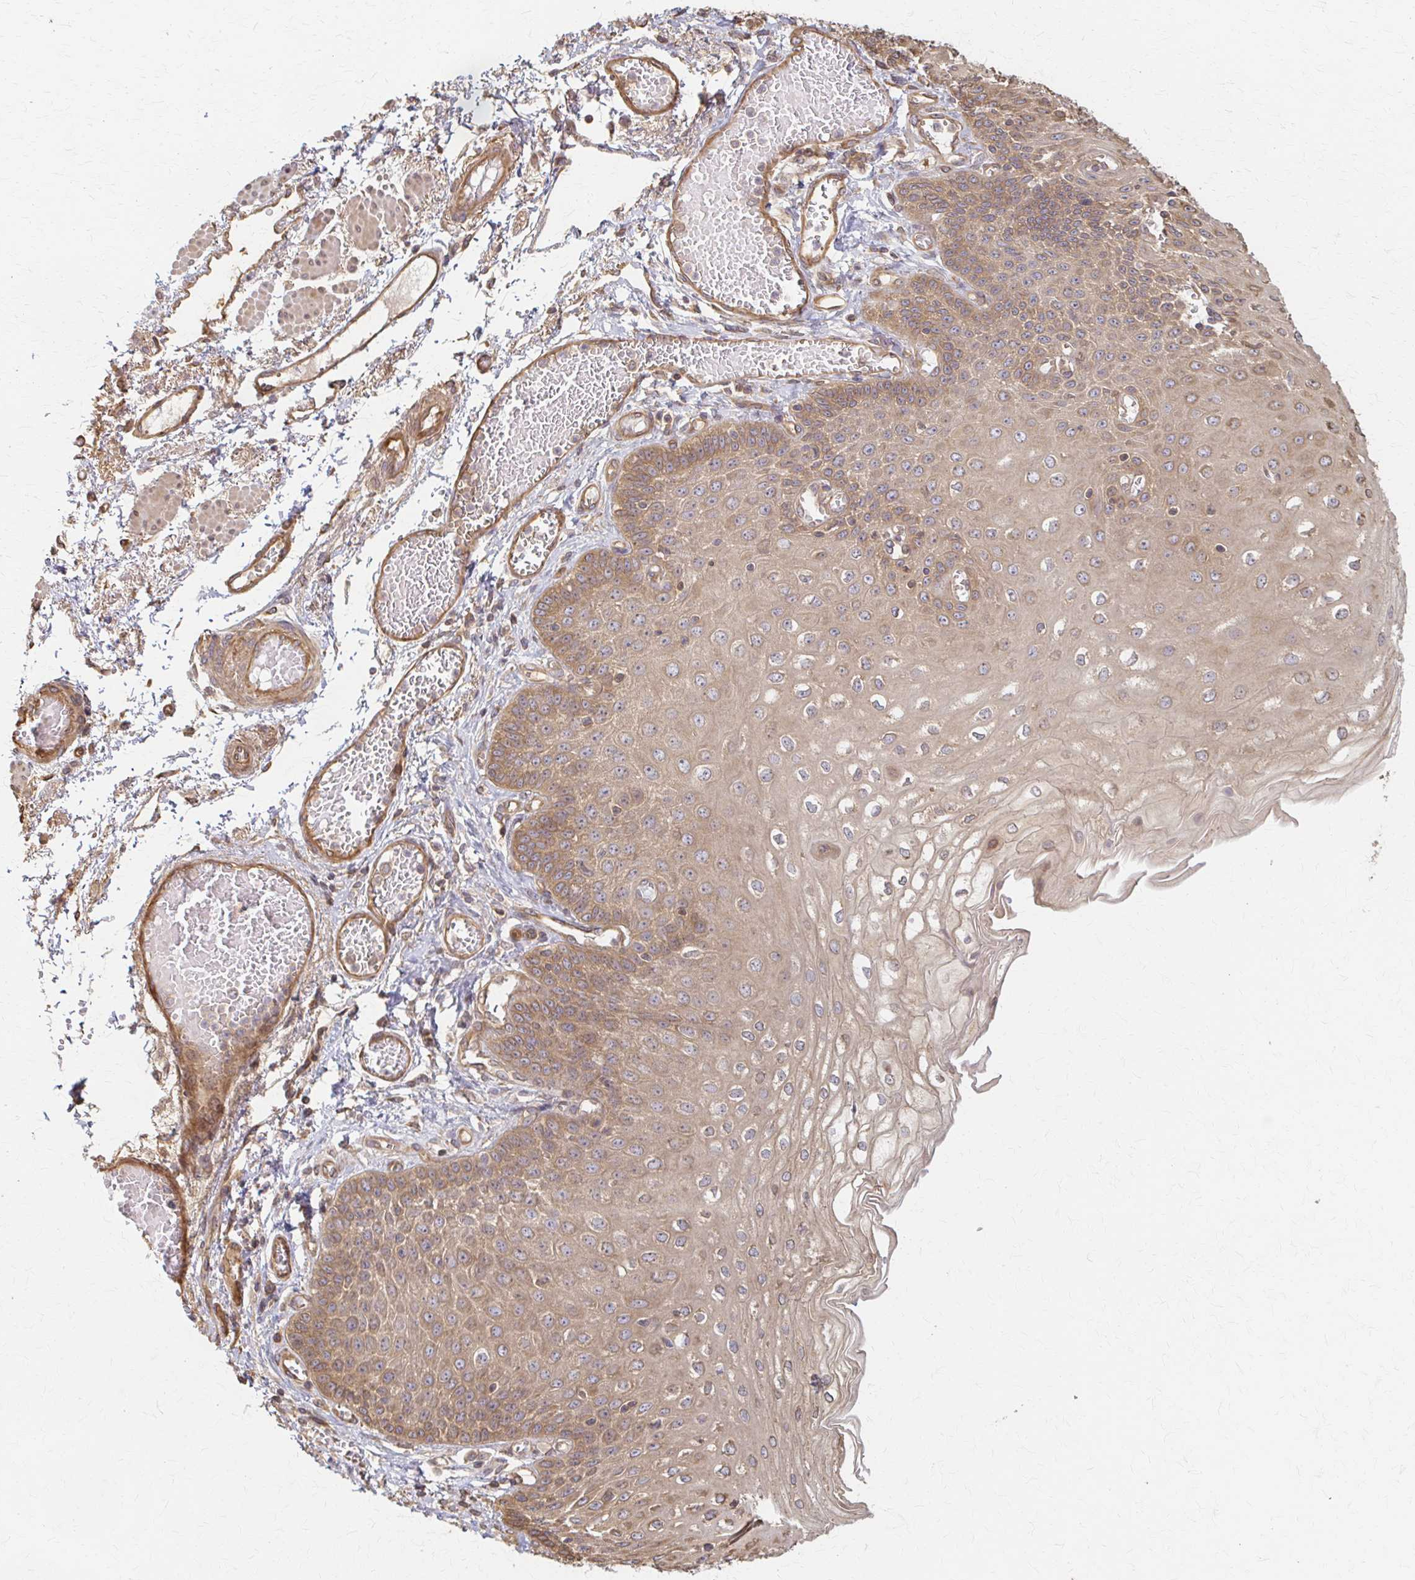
{"staining": {"intensity": "moderate", "quantity": ">75%", "location": "cytoplasmic/membranous"}, "tissue": "esophagus", "cell_type": "Squamous epithelial cells", "image_type": "normal", "snomed": [{"axis": "morphology", "description": "Normal tissue, NOS"}, {"axis": "morphology", "description": "Adenocarcinoma, NOS"}, {"axis": "topography", "description": "Esophagus"}], "caption": "A brown stain shows moderate cytoplasmic/membranous expression of a protein in squamous epithelial cells of normal human esophagus.", "gene": "ARHGAP35", "patient": {"sex": "male", "age": 81}}